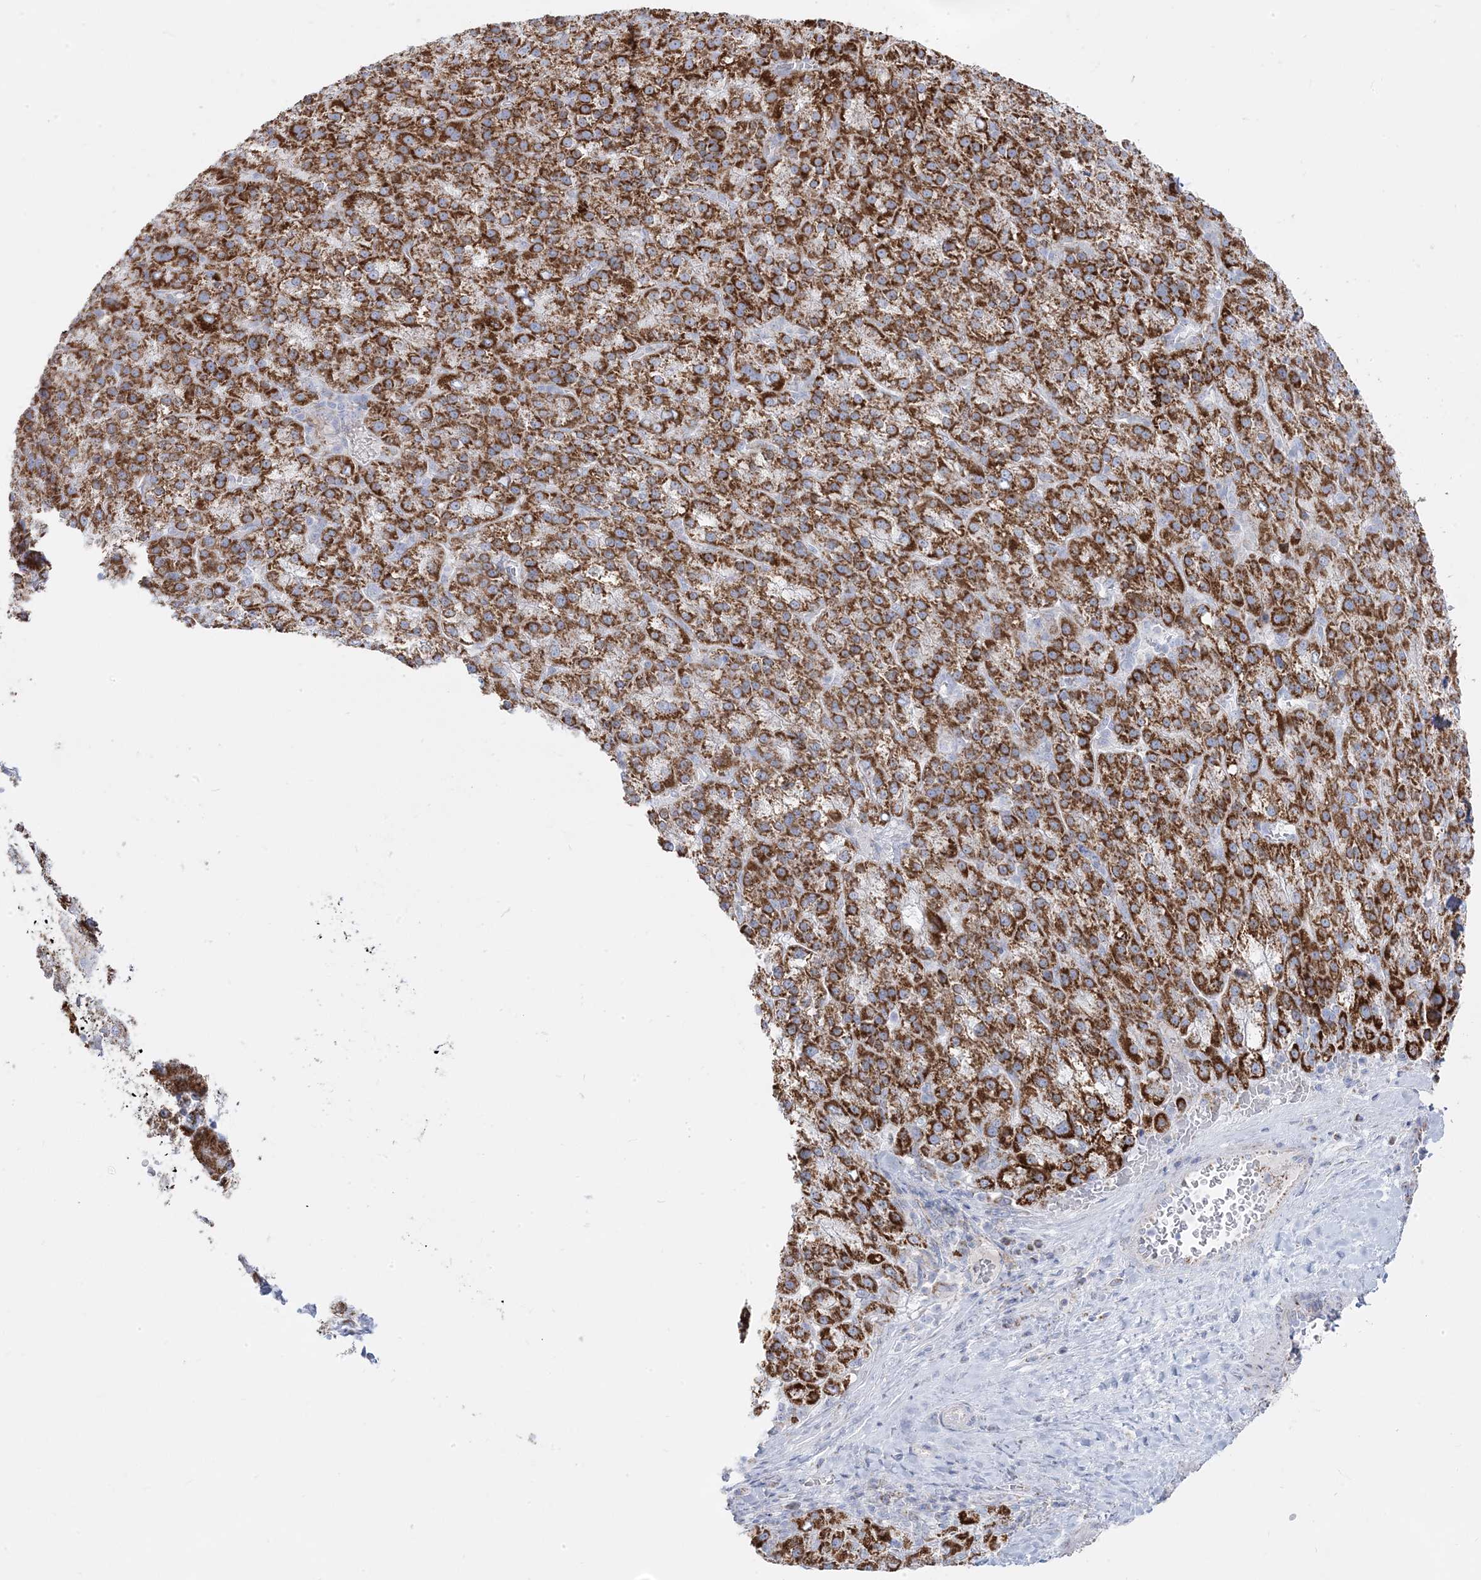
{"staining": {"intensity": "strong", "quantity": ">75%", "location": "cytoplasmic/membranous"}, "tissue": "liver cancer", "cell_type": "Tumor cells", "image_type": "cancer", "snomed": [{"axis": "morphology", "description": "Carcinoma, Hepatocellular, NOS"}, {"axis": "topography", "description": "Liver"}], "caption": "This is an image of IHC staining of hepatocellular carcinoma (liver), which shows strong staining in the cytoplasmic/membranous of tumor cells.", "gene": "PCCB", "patient": {"sex": "female", "age": 58}}